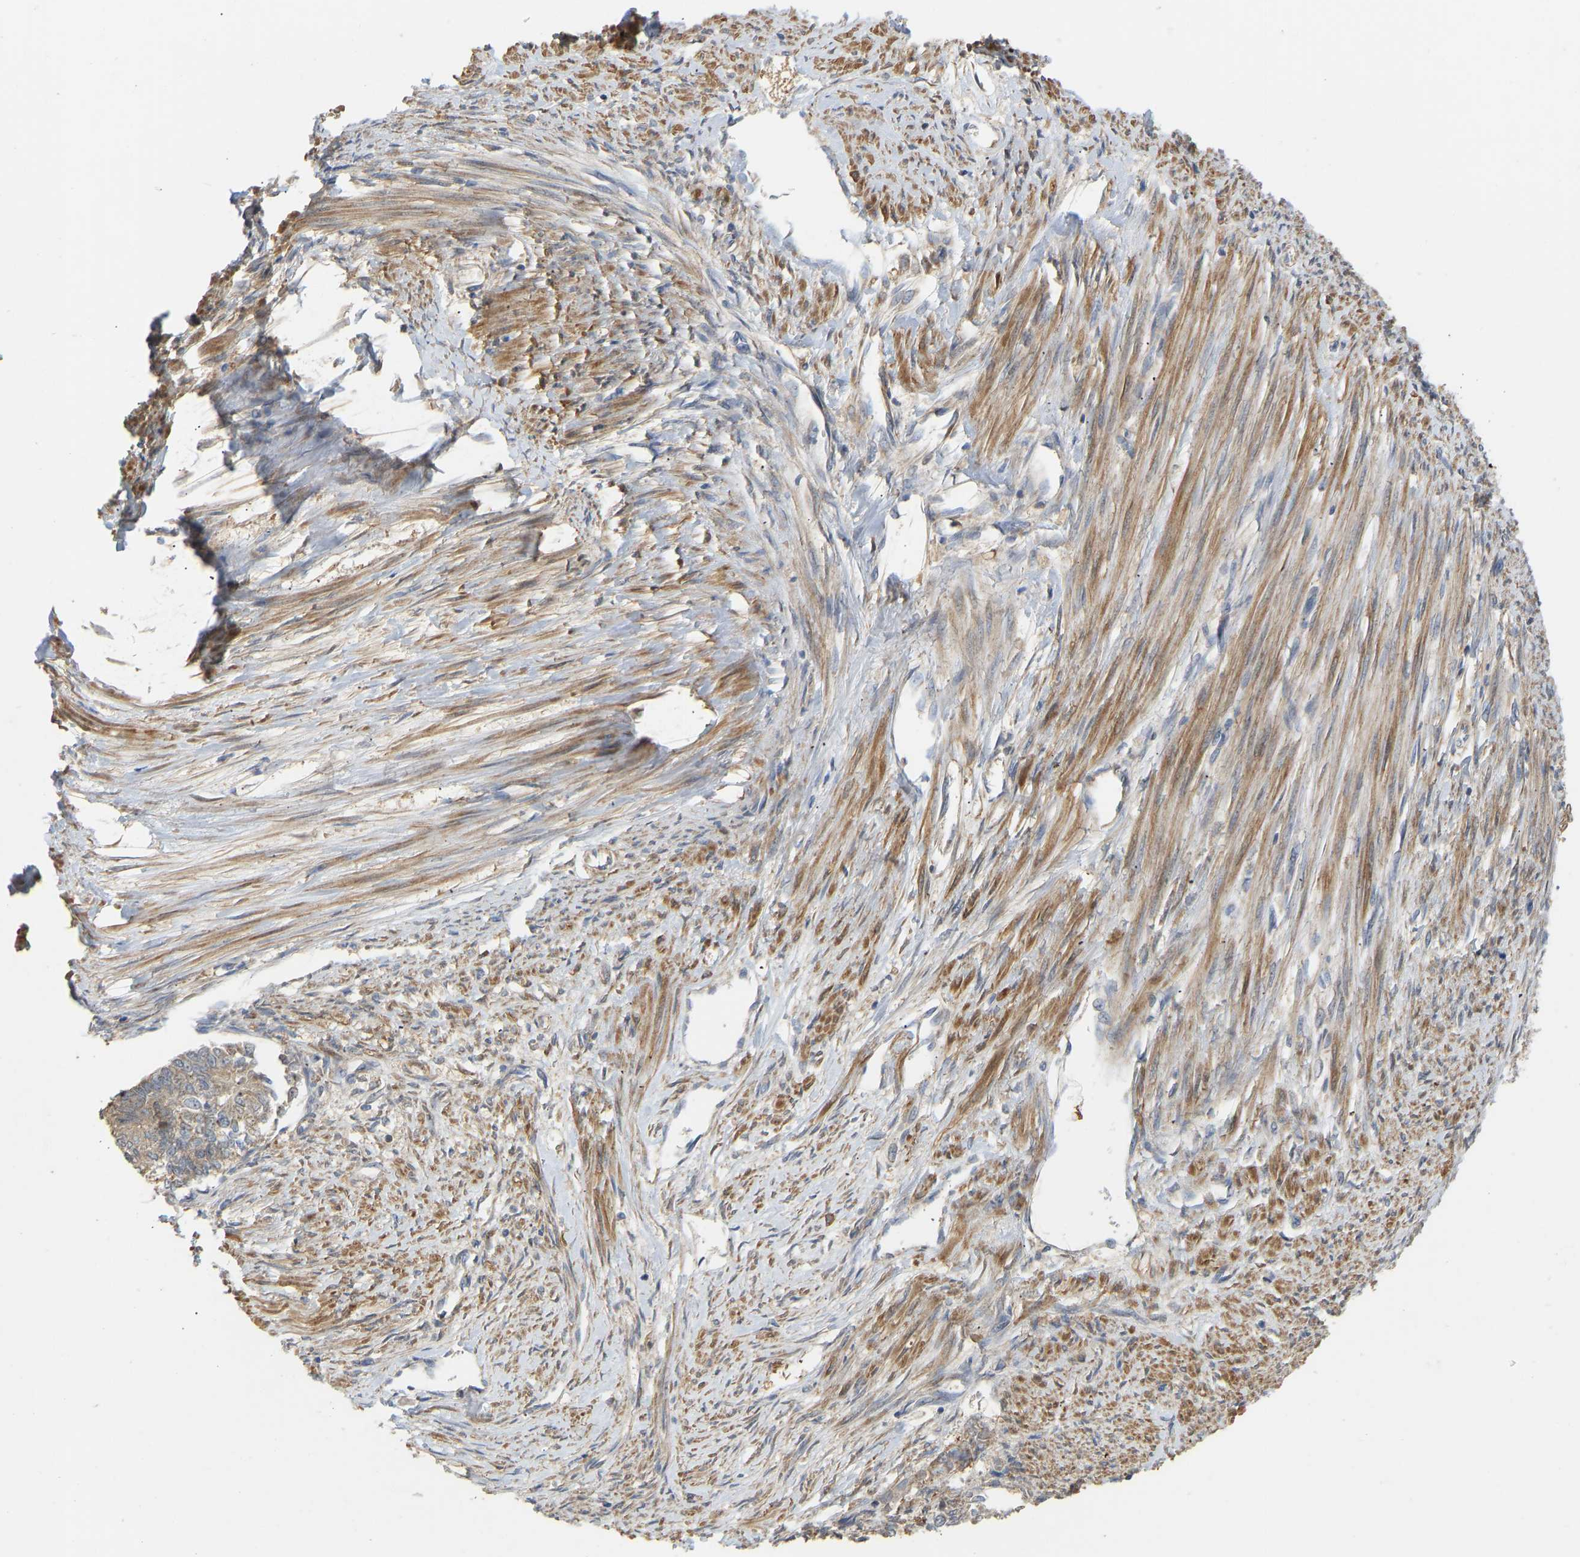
{"staining": {"intensity": "weak", "quantity": "<25%", "location": "cytoplasmic/membranous"}, "tissue": "endometrial cancer", "cell_type": "Tumor cells", "image_type": "cancer", "snomed": [{"axis": "morphology", "description": "Adenocarcinoma, NOS"}, {"axis": "topography", "description": "Endometrium"}], "caption": "This histopathology image is of endometrial cancer stained with IHC to label a protein in brown with the nuclei are counter-stained blue. There is no expression in tumor cells.", "gene": "HACD2", "patient": {"sex": "female", "age": 32}}